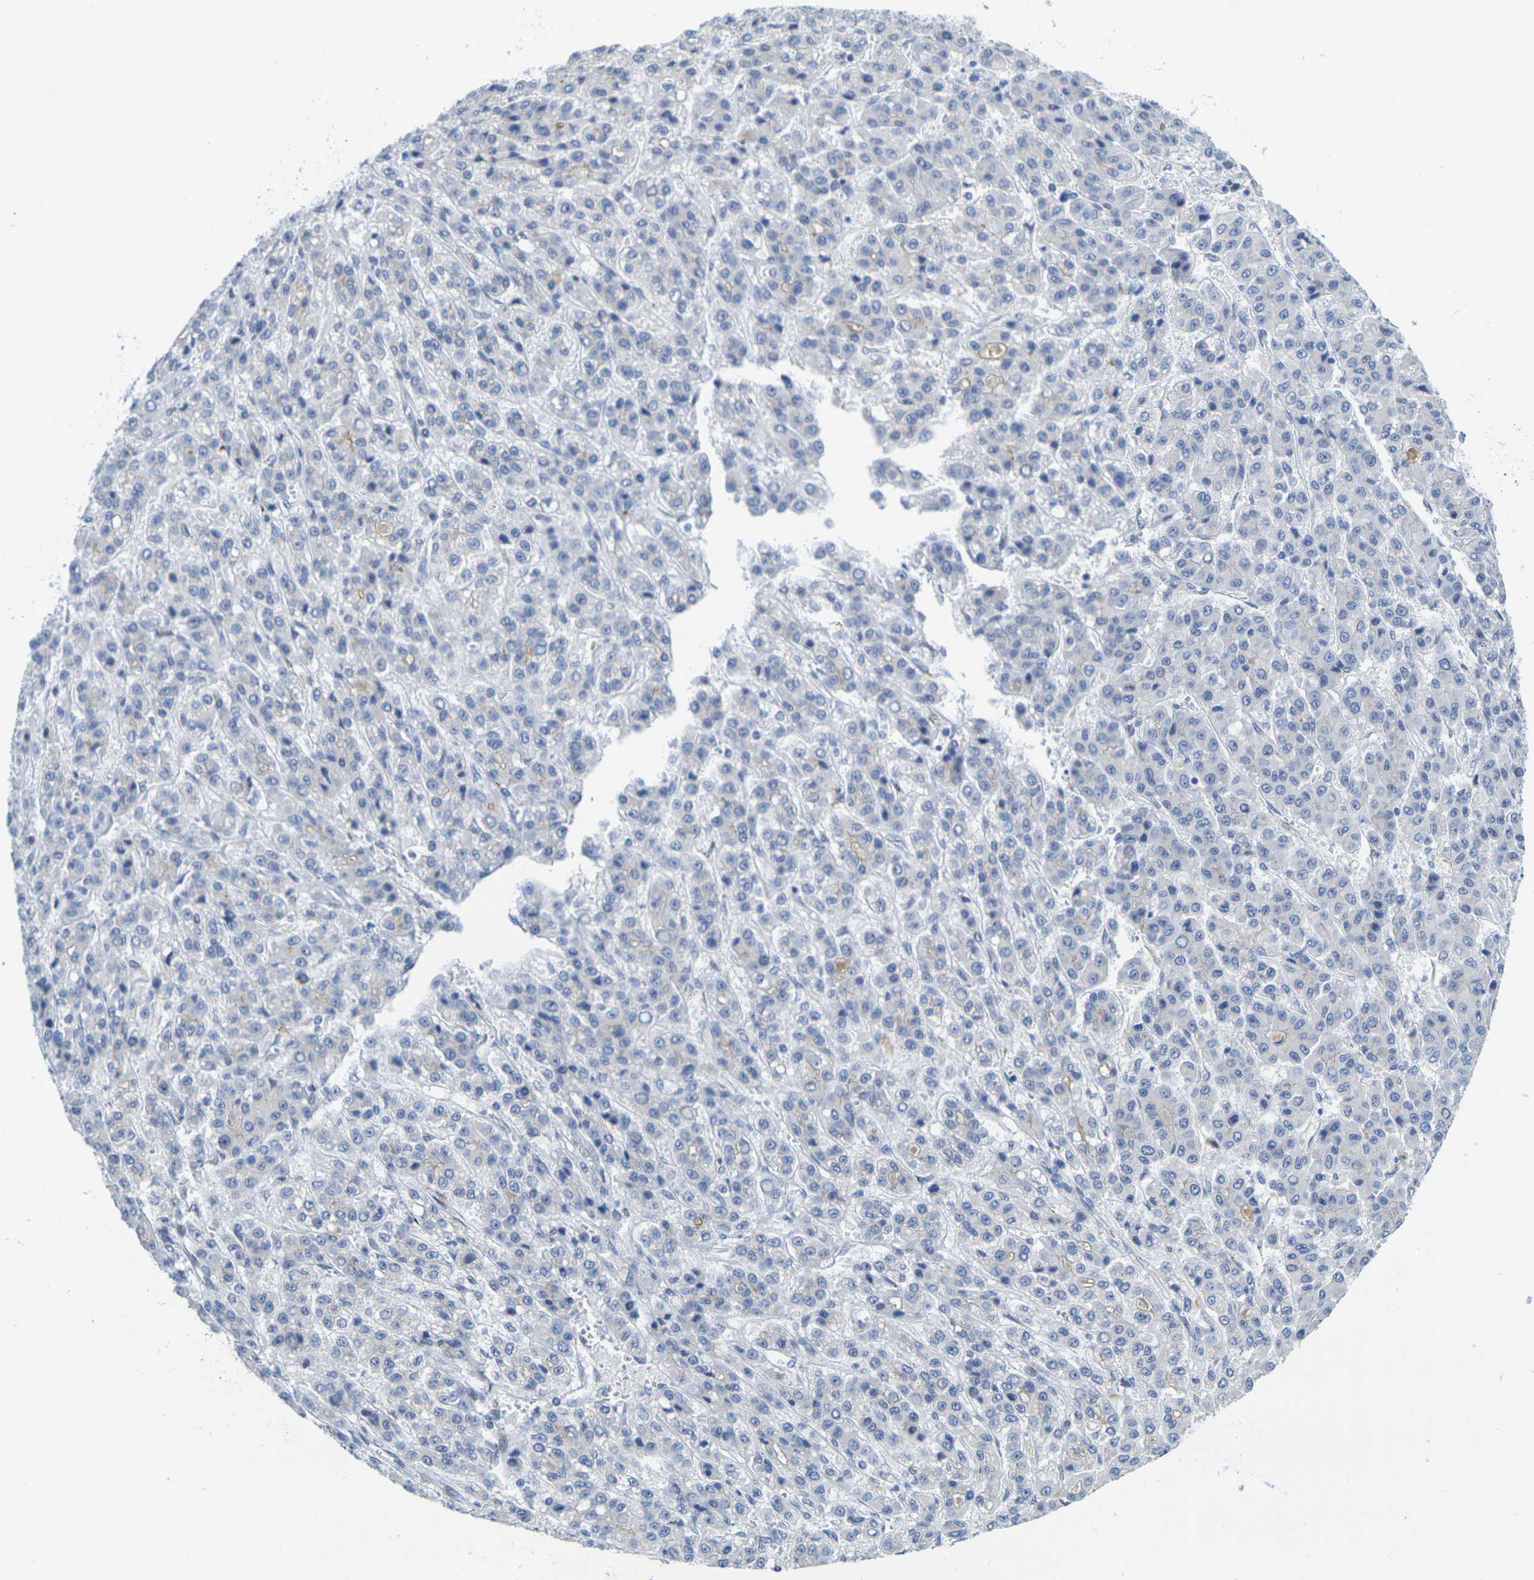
{"staining": {"intensity": "negative", "quantity": "none", "location": "none"}, "tissue": "liver cancer", "cell_type": "Tumor cells", "image_type": "cancer", "snomed": [{"axis": "morphology", "description": "Carcinoma, Hepatocellular, NOS"}, {"axis": "topography", "description": "Liver"}], "caption": "IHC photomicrograph of neoplastic tissue: human liver cancer (hepatocellular carcinoma) stained with DAB exhibits no significant protein staining in tumor cells. (DAB IHC visualized using brightfield microscopy, high magnification).", "gene": "CRK", "patient": {"sex": "male", "age": 70}}